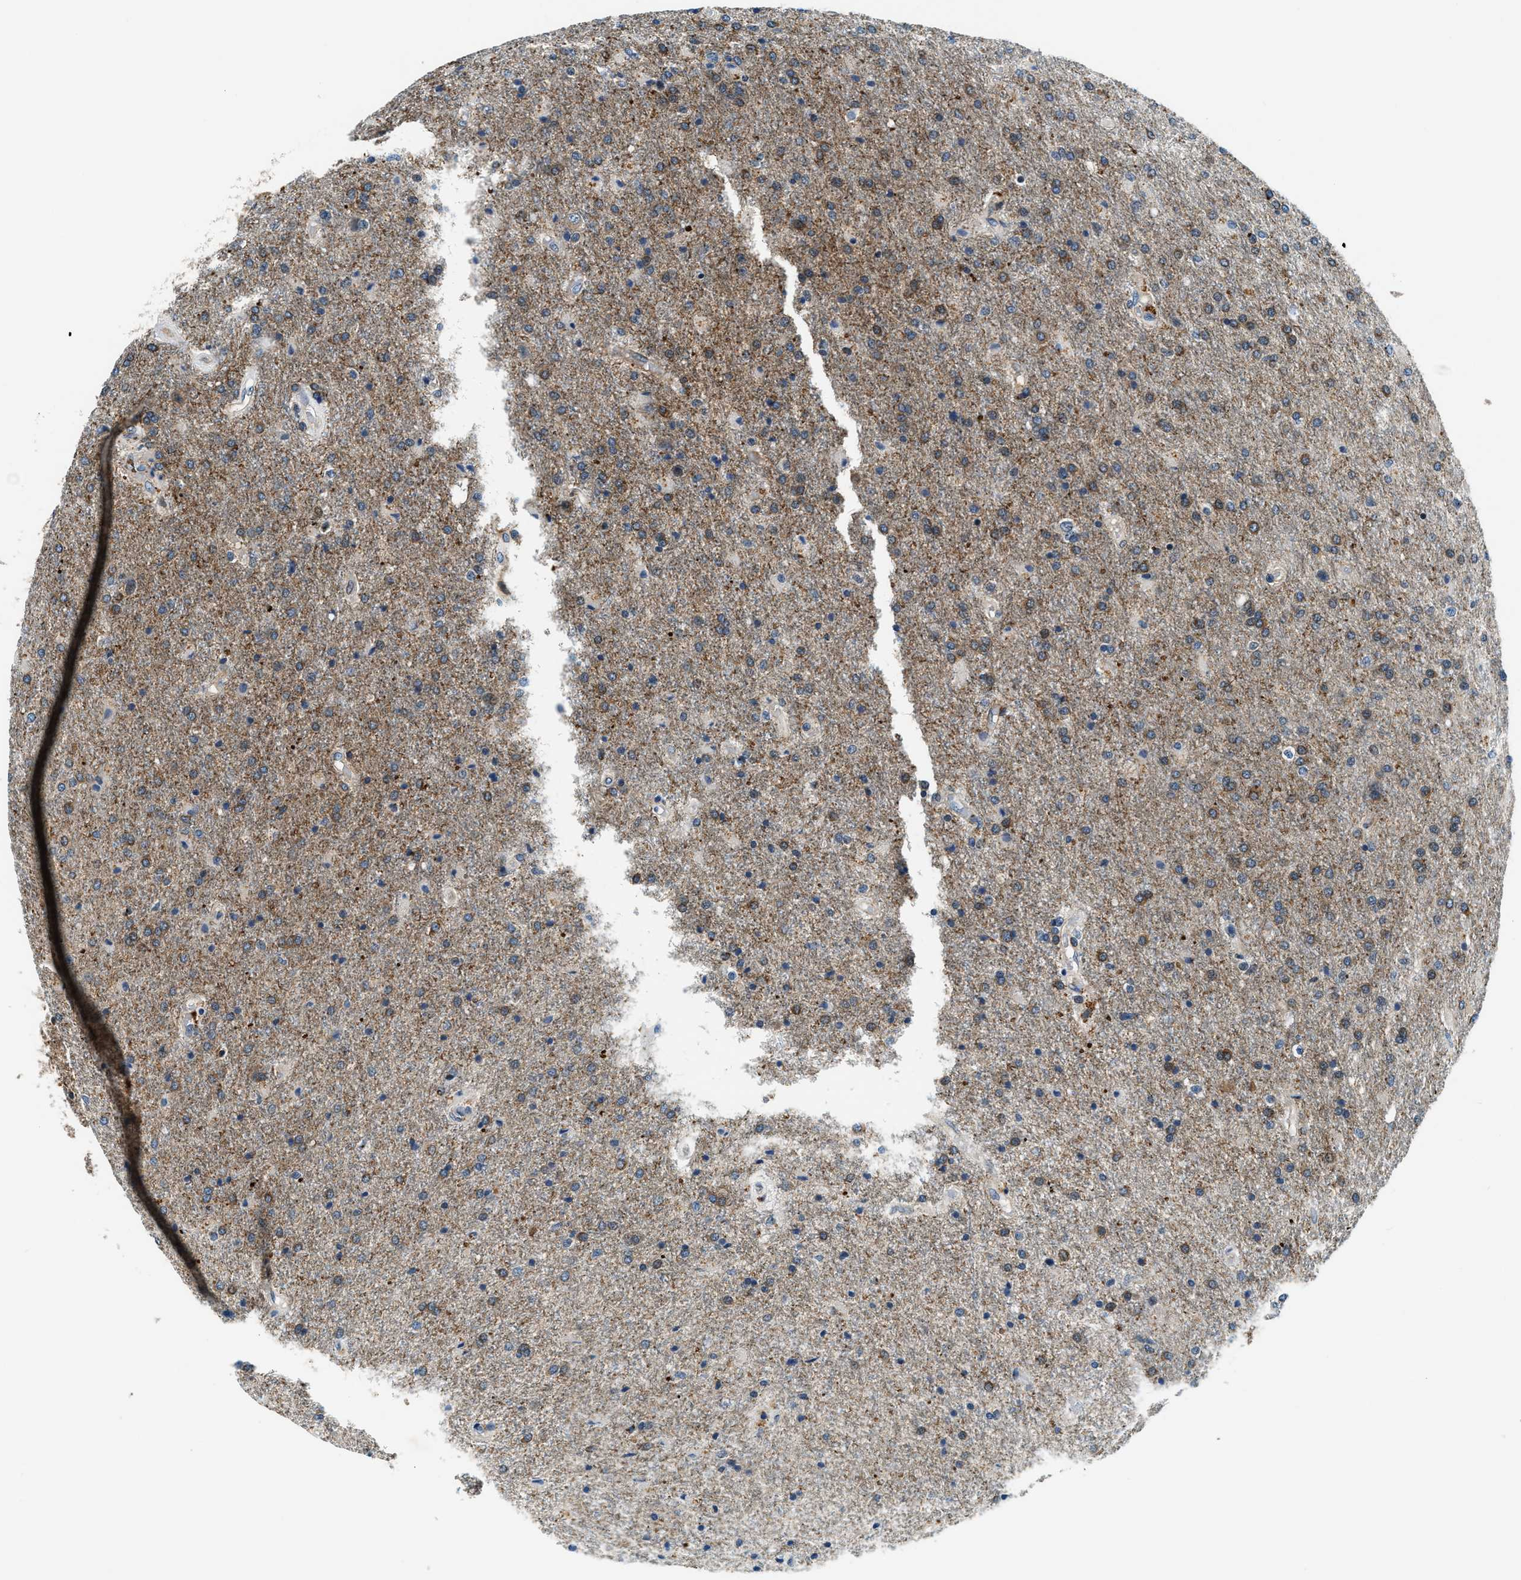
{"staining": {"intensity": "moderate", "quantity": ">75%", "location": "cytoplasmic/membranous"}, "tissue": "glioma", "cell_type": "Tumor cells", "image_type": "cancer", "snomed": [{"axis": "morphology", "description": "Glioma, malignant, High grade"}, {"axis": "topography", "description": "Brain"}], "caption": "A micrograph showing moderate cytoplasmic/membranous positivity in about >75% of tumor cells in glioma, as visualized by brown immunohistochemical staining.", "gene": "C2orf66", "patient": {"sex": "male", "age": 72}}